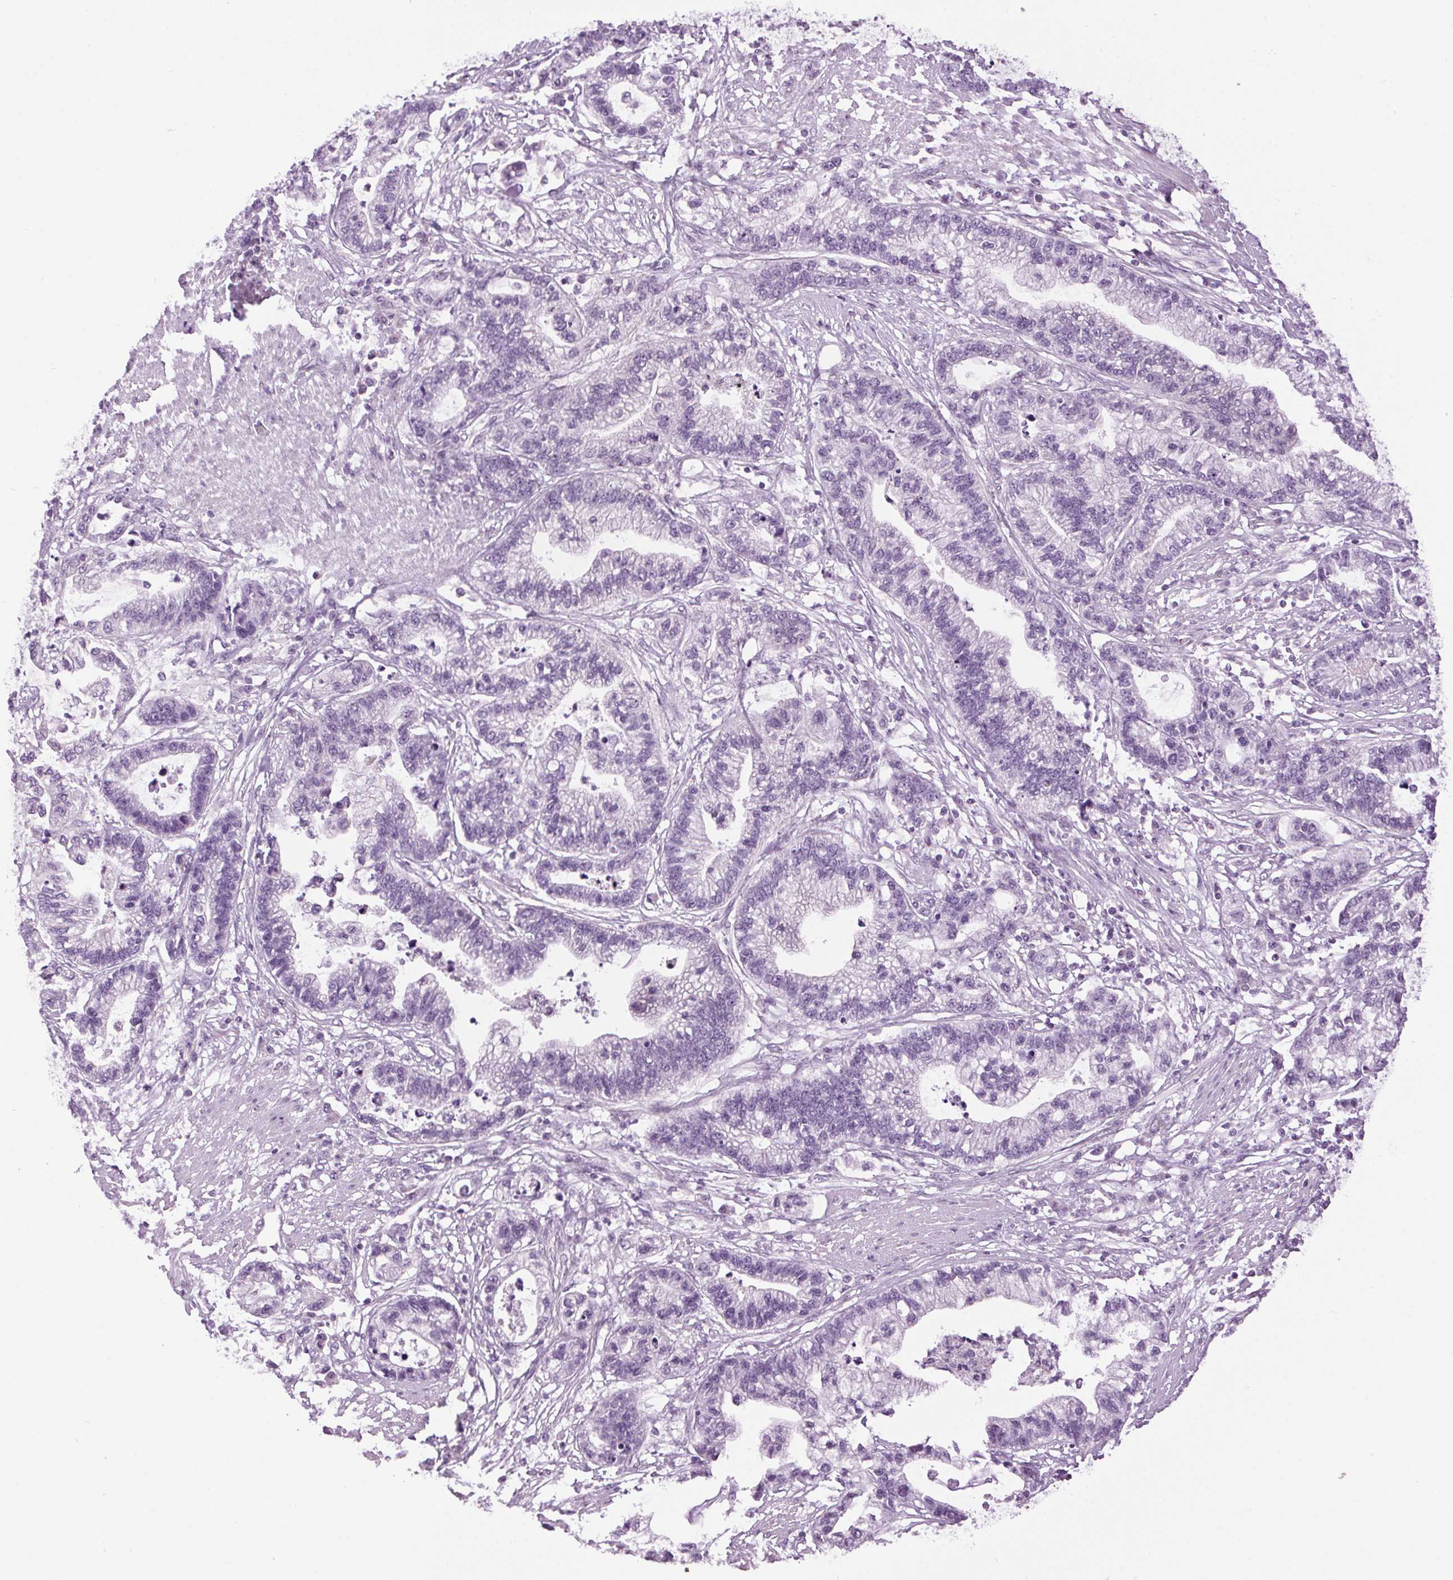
{"staining": {"intensity": "negative", "quantity": "none", "location": "none"}, "tissue": "stomach cancer", "cell_type": "Tumor cells", "image_type": "cancer", "snomed": [{"axis": "morphology", "description": "Adenocarcinoma, NOS"}, {"axis": "topography", "description": "Stomach"}], "caption": "An immunohistochemistry (IHC) photomicrograph of adenocarcinoma (stomach) is shown. There is no staining in tumor cells of adenocarcinoma (stomach). (DAB (3,3'-diaminobenzidine) immunohistochemistry (IHC) visualized using brightfield microscopy, high magnification).", "gene": "SMIM13", "patient": {"sex": "male", "age": 83}}